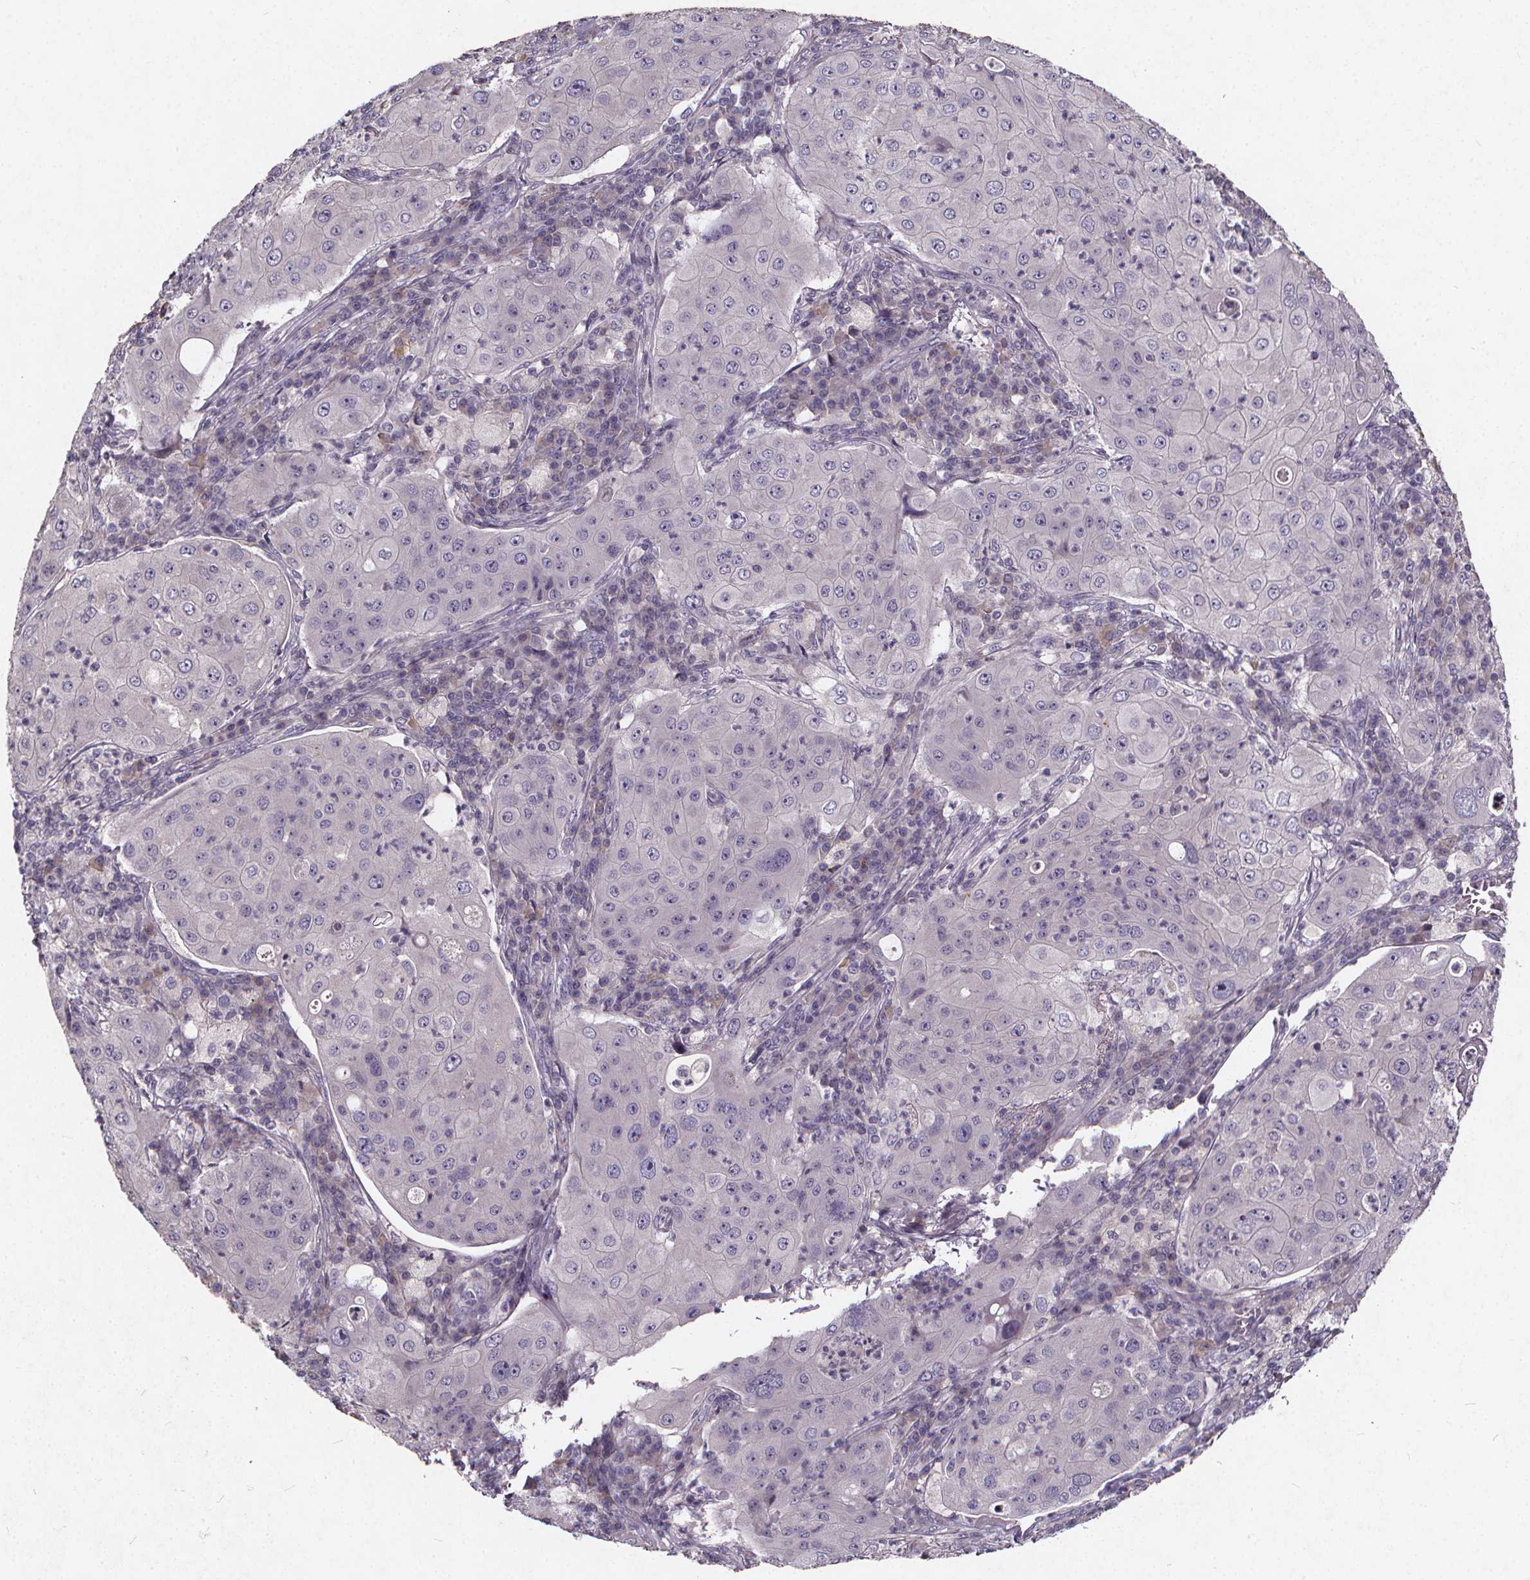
{"staining": {"intensity": "negative", "quantity": "none", "location": "none"}, "tissue": "lung cancer", "cell_type": "Tumor cells", "image_type": "cancer", "snomed": [{"axis": "morphology", "description": "Squamous cell carcinoma, NOS"}, {"axis": "topography", "description": "Lung"}], "caption": "This is a image of immunohistochemistry staining of lung cancer (squamous cell carcinoma), which shows no positivity in tumor cells.", "gene": "TSPAN14", "patient": {"sex": "female", "age": 59}}